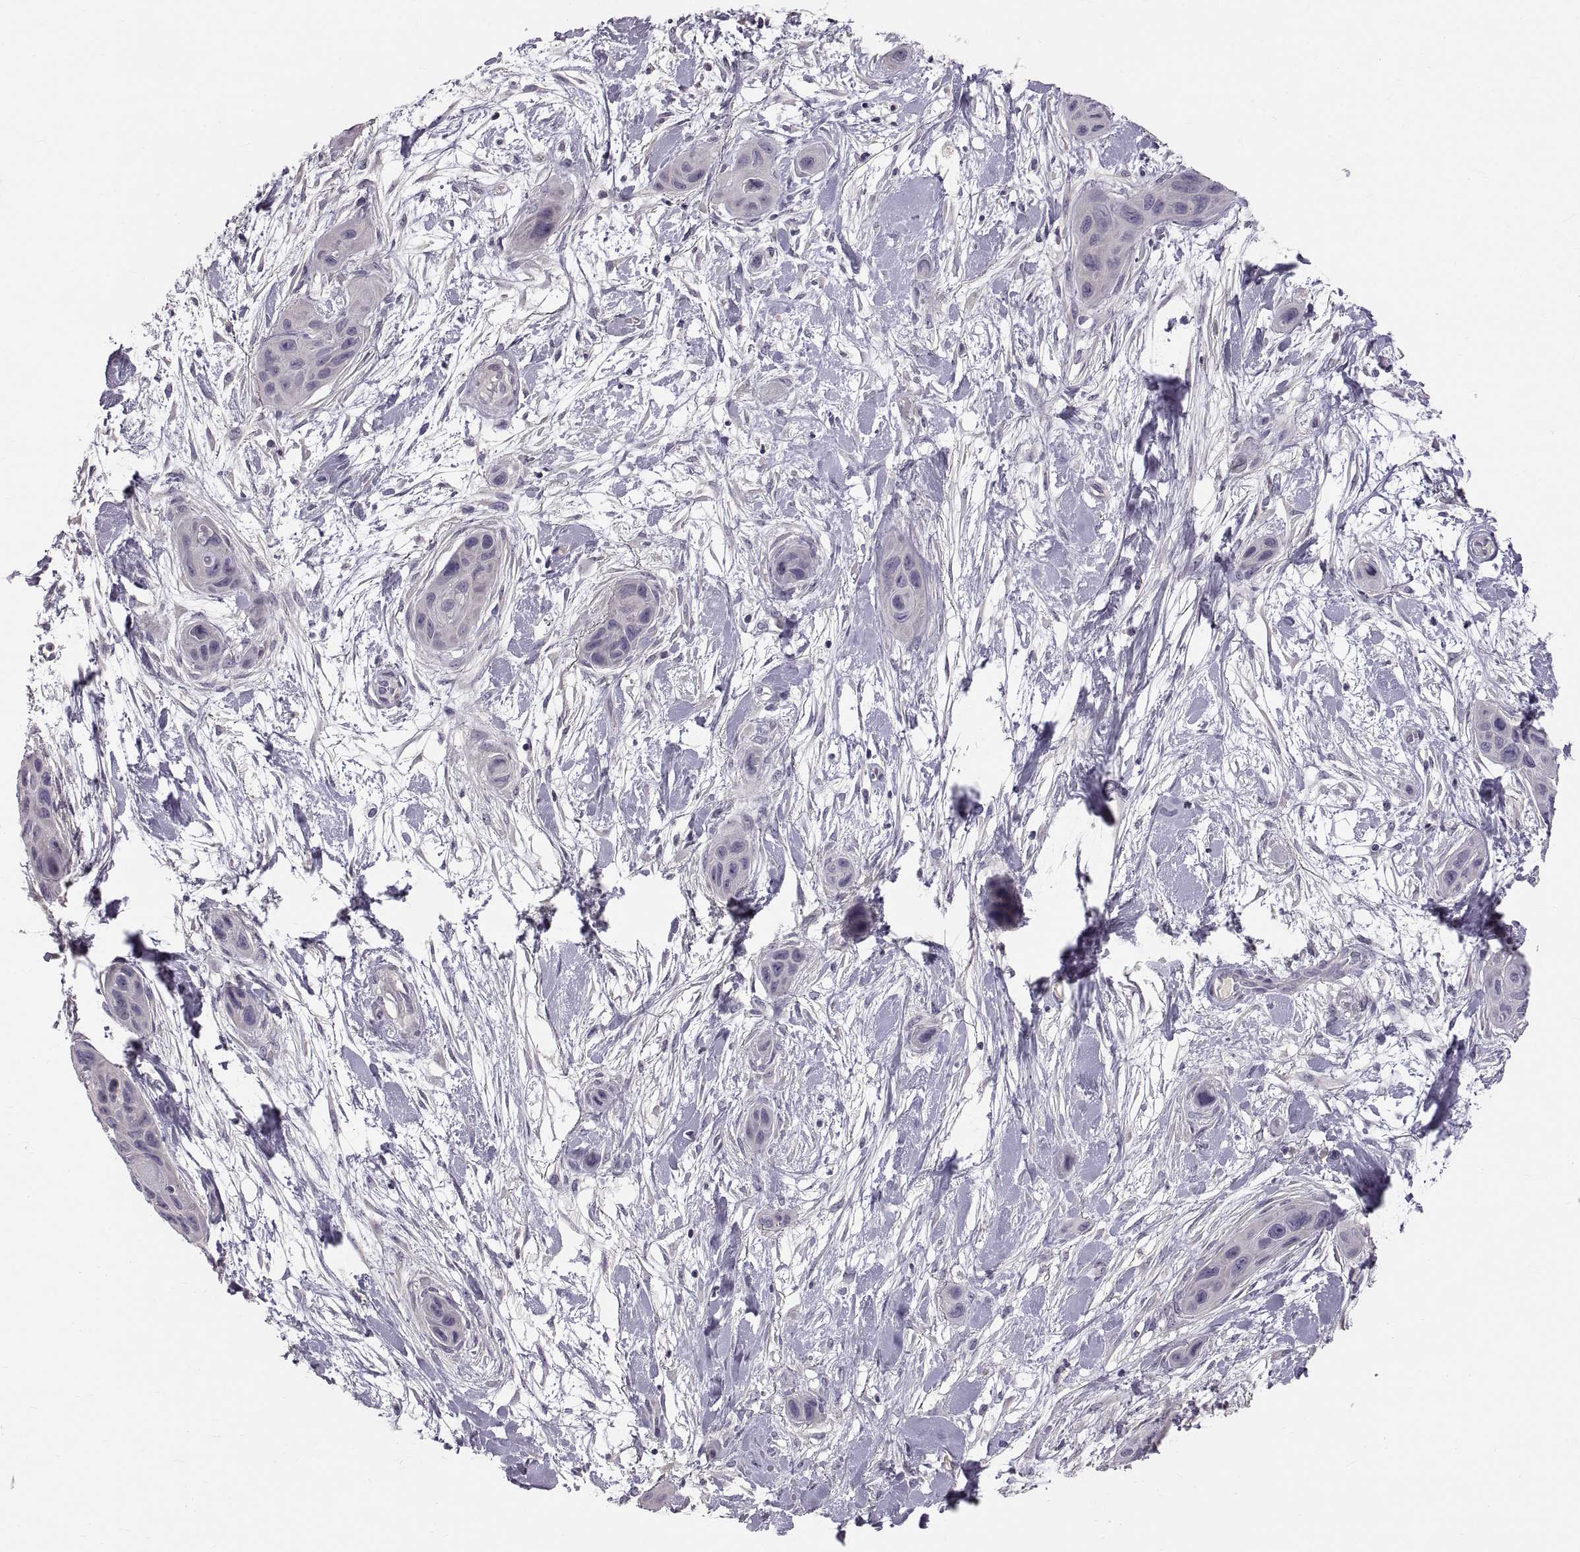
{"staining": {"intensity": "negative", "quantity": "none", "location": "none"}, "tissue": "skin cancer", "cell_type": "Tumor cells", "image_type": "cancer", "snomed": [{"axis": "morphology", "description": "Squamous cell carcinoma, NOS"}, {"axis": "topography", "description": "Skin"}], "caption": "Human skin cancer stained for a protein using IHC displays no staining in tumor cells.", "gene": "WFDC8", "patient": {"sex": "male", "age": 79}}